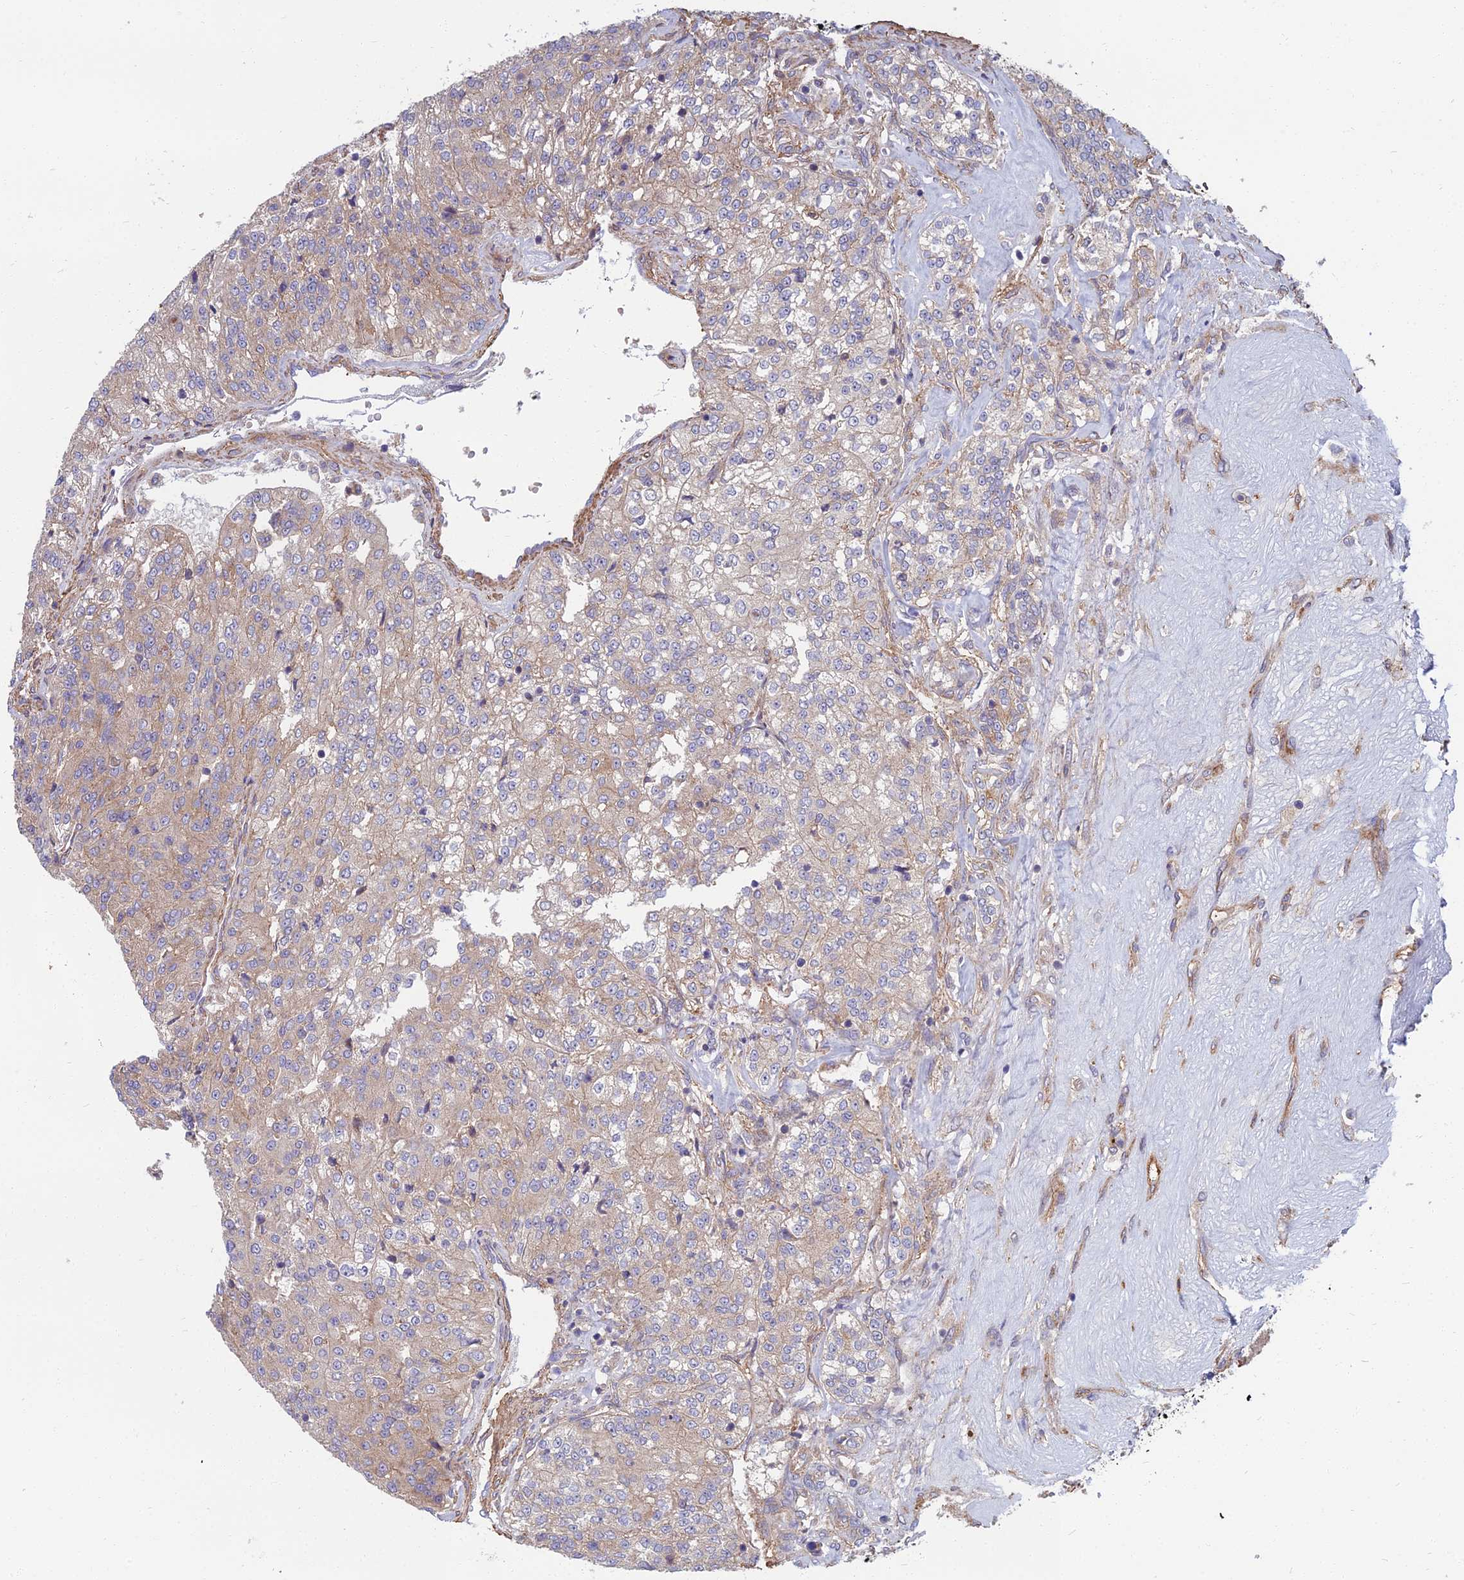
{"staining": {"intensity": "weak", "quantity": "<25%", "location": "cytoplasmic/membranous"}, "tissue": "renal cancer", "cell_type": "Tumor cells", "image_type": "cancer", "snomed": [{"axis": "morphology", "description": "Adenocarcinoma, NOS"}, {"axis": "topography", "description": "Kidney"}], "caption": "High magnification brightfield microscopy of renal cancer (adenocarcinoma) stained with DAB (3,3'-diaminobenzidine) (brown) and counterstained with hematoxylin (blue): tumor cells show no significant staining.", "gene": "WDR24", "patient": {"sex": "female", "age": 63}}